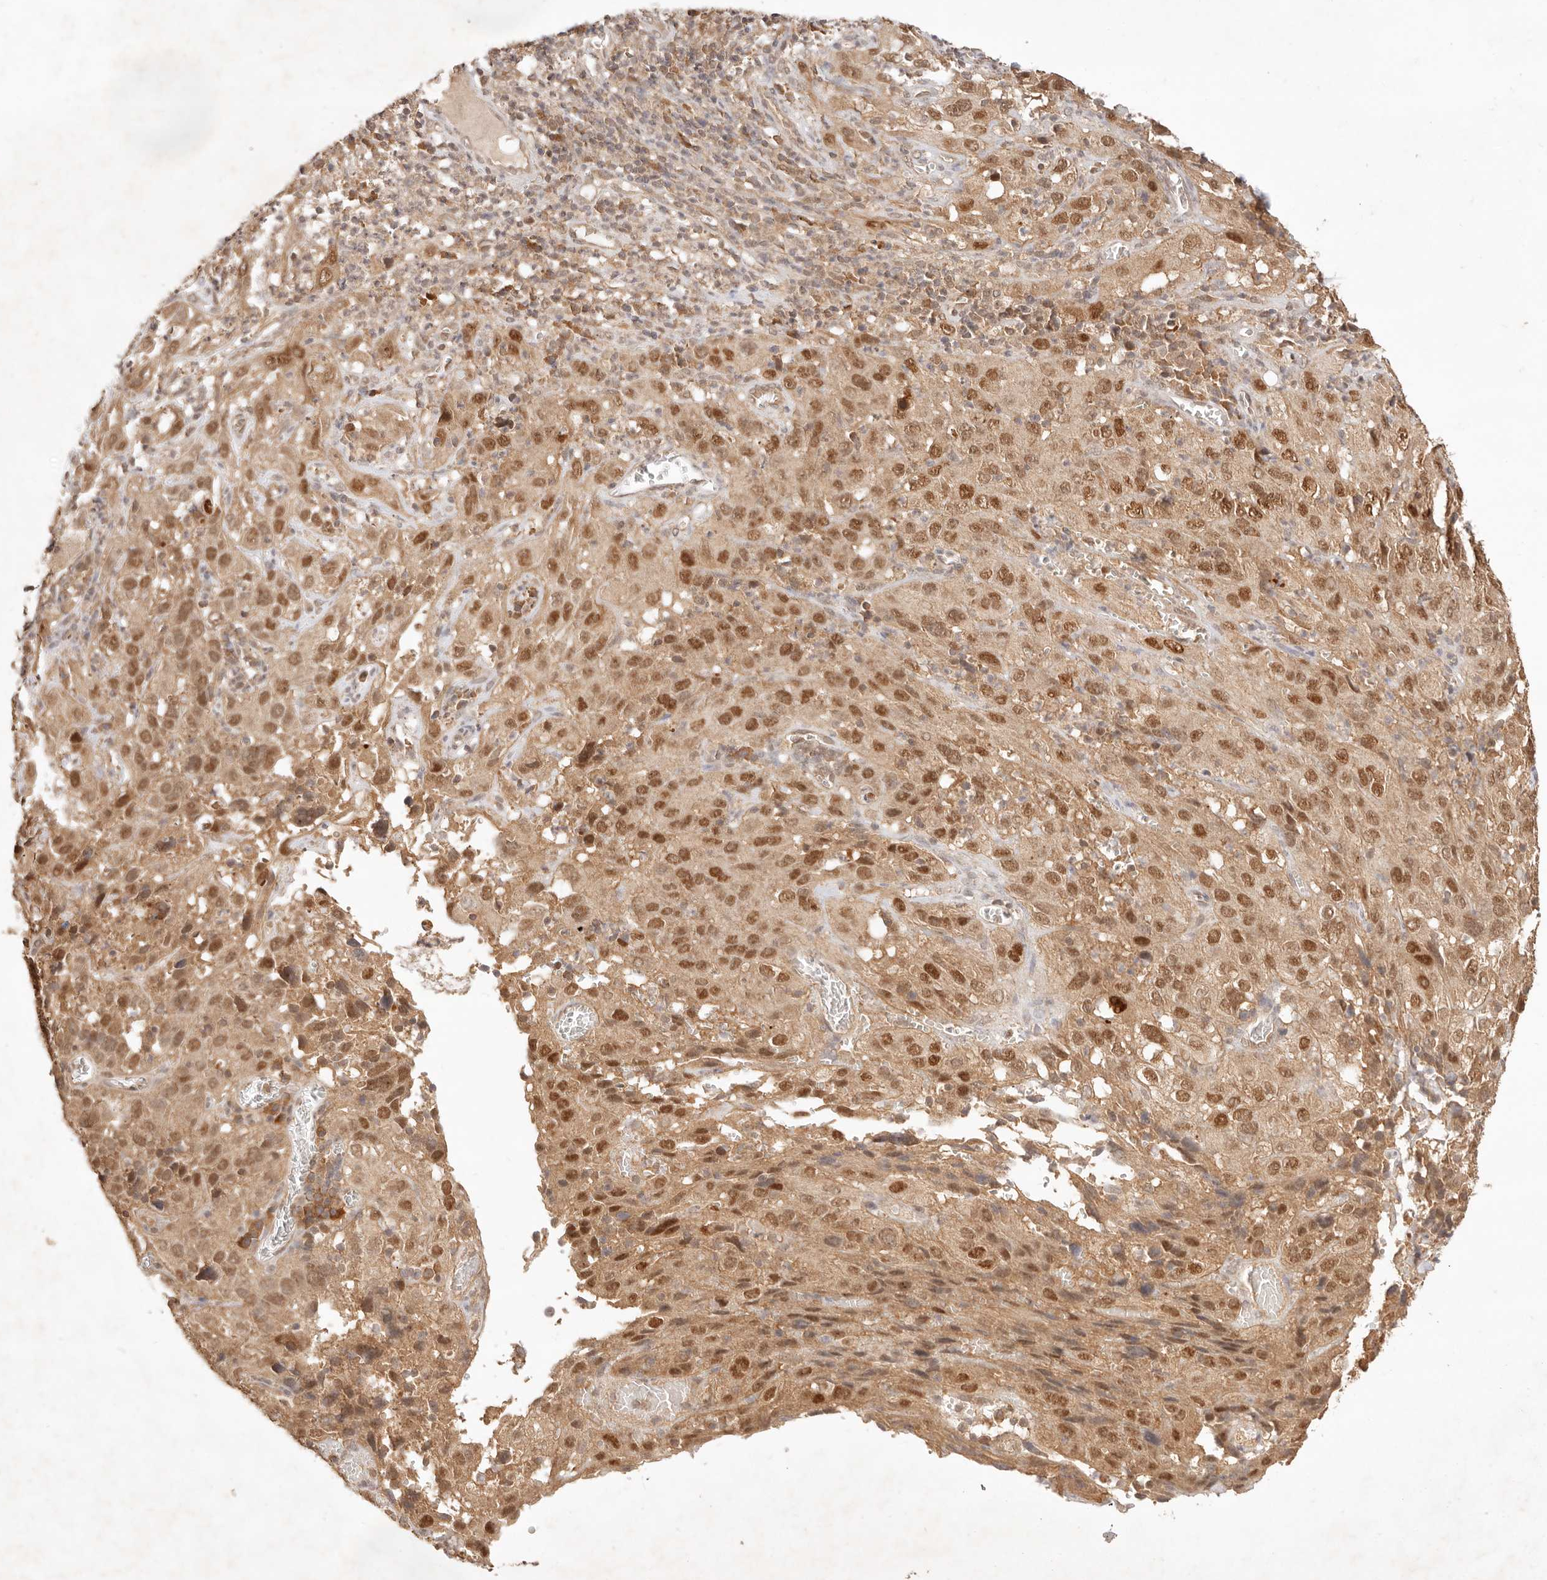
{"staining": {"intensity": "moderate", "quantity": ">75%", "location": "cytoplasmic/membranous,nuclear"}, "tissue": "cervical cancer", "cell_type": "Tumor cells", "image_type": "cancer", "snomed": [{"axis": "morphology", "description": "Squamous cell carcinoma, NOS"}, {"axis": "topography", "description": "Cervix"}], "caption": "Moderate cytoplasmic/membranous and nuclear protein positivity is seen in about >75% of tumor cells in cervical cancer. The staining was performed using DAB, with brown indicating positive protein expression. Nuclei are stained blue with hematoxylin.", "gene": "TRIM11", "patient": {"sex": "female", "age": 32}}